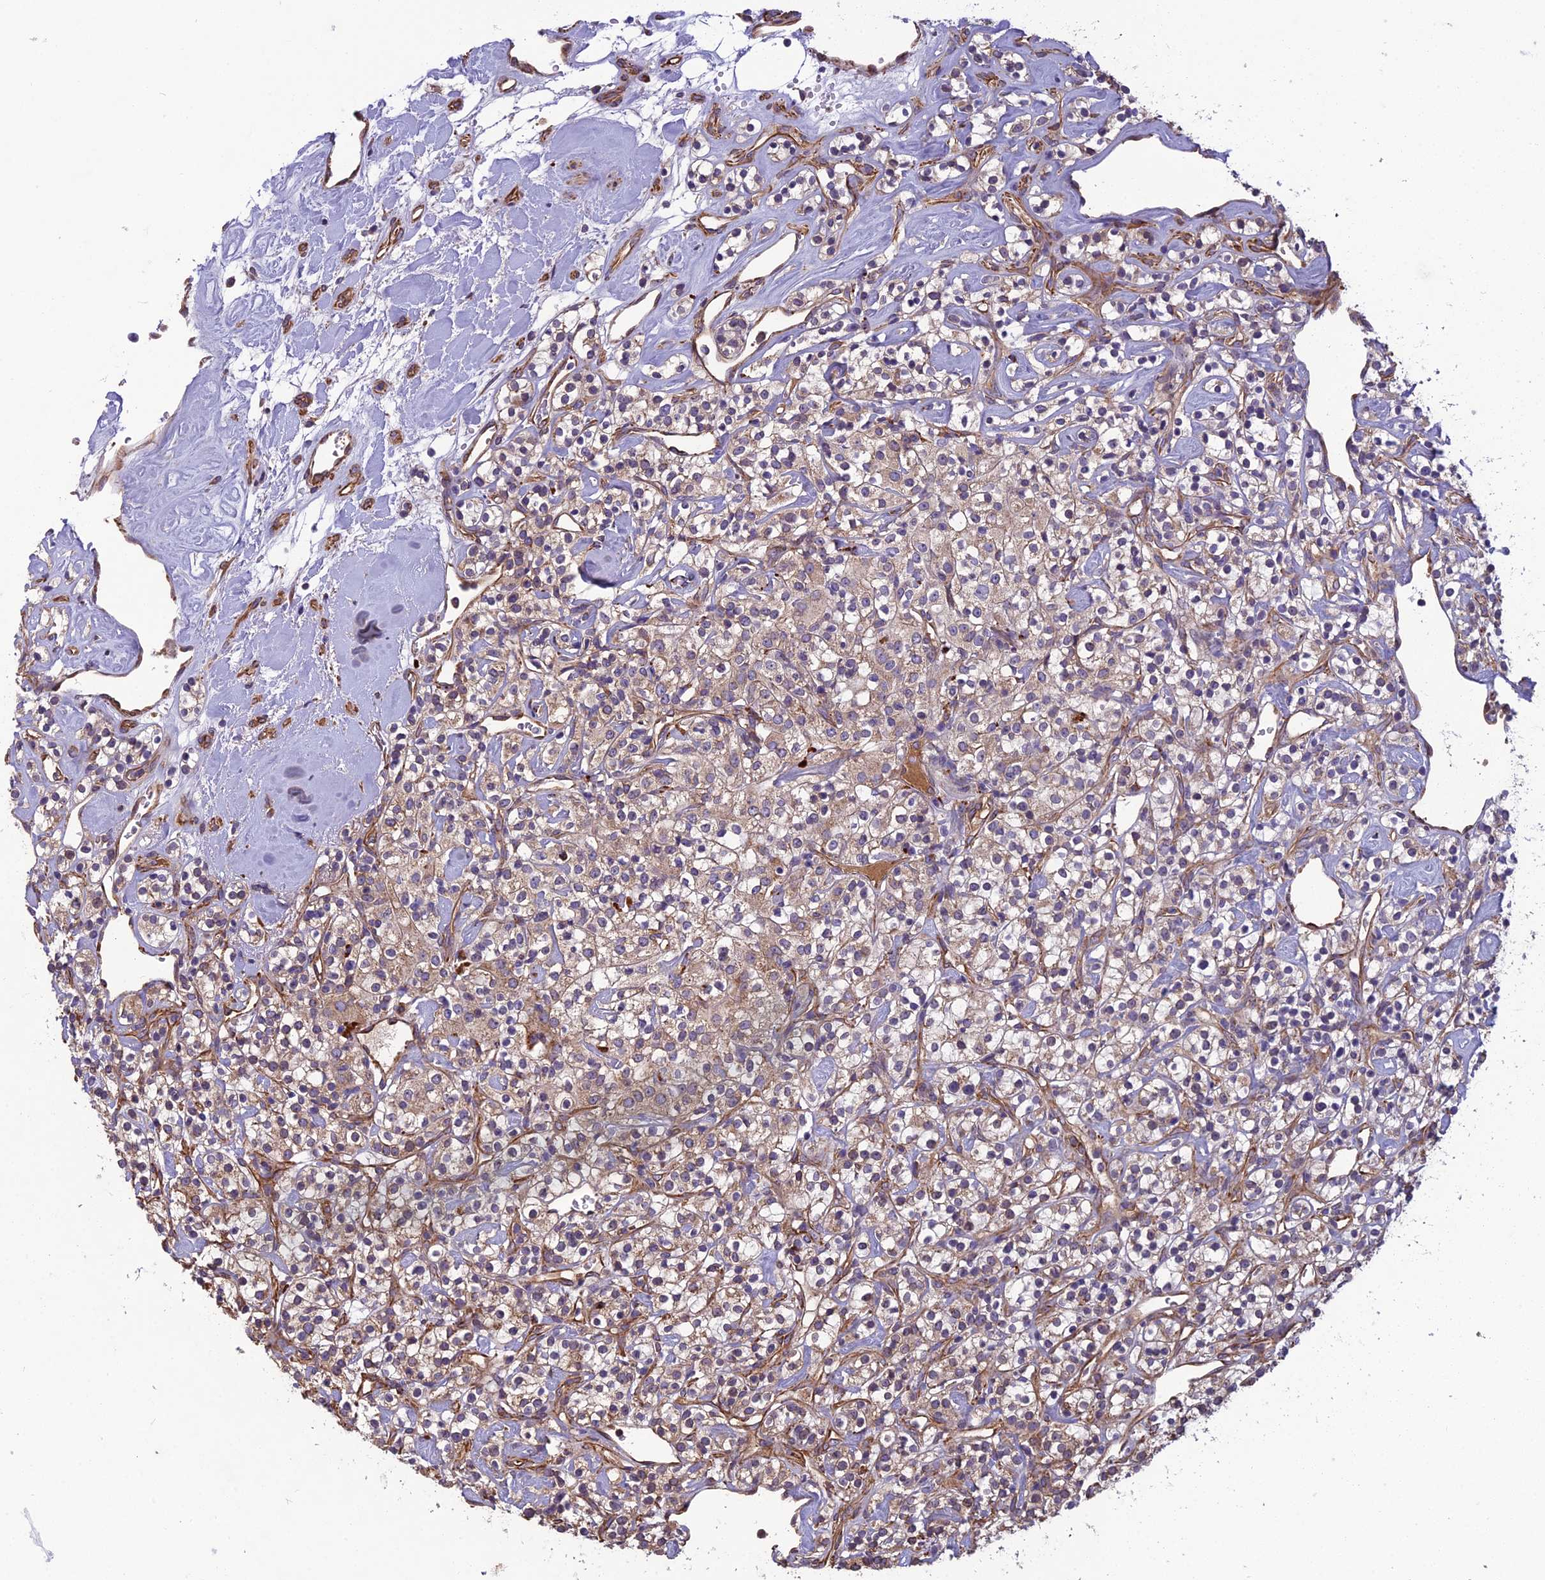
{"staining": {"intensity": "weak", "quantity": "25%-75%", "location": "cytoplasmic/membranous"}, "tissue": "renal cancer", "cell_type": "Tumor cells", "image_type": "cancer", "snomed": [{"axis": "morphology", "description": "Adenocarcinoma, NOS"}, {"axis": "topography", "description": "Kidney"}], "caption": "This image displays adenocarcinoma (renal) stained with IHC to label a protein in brown. The cytoplasmic/membranous of tumor cells show weak positivity for the protein. Nuclei are counter-stained blue.", "gene": "SPDL1", "patient": {"sex": "male", "age": 77}}